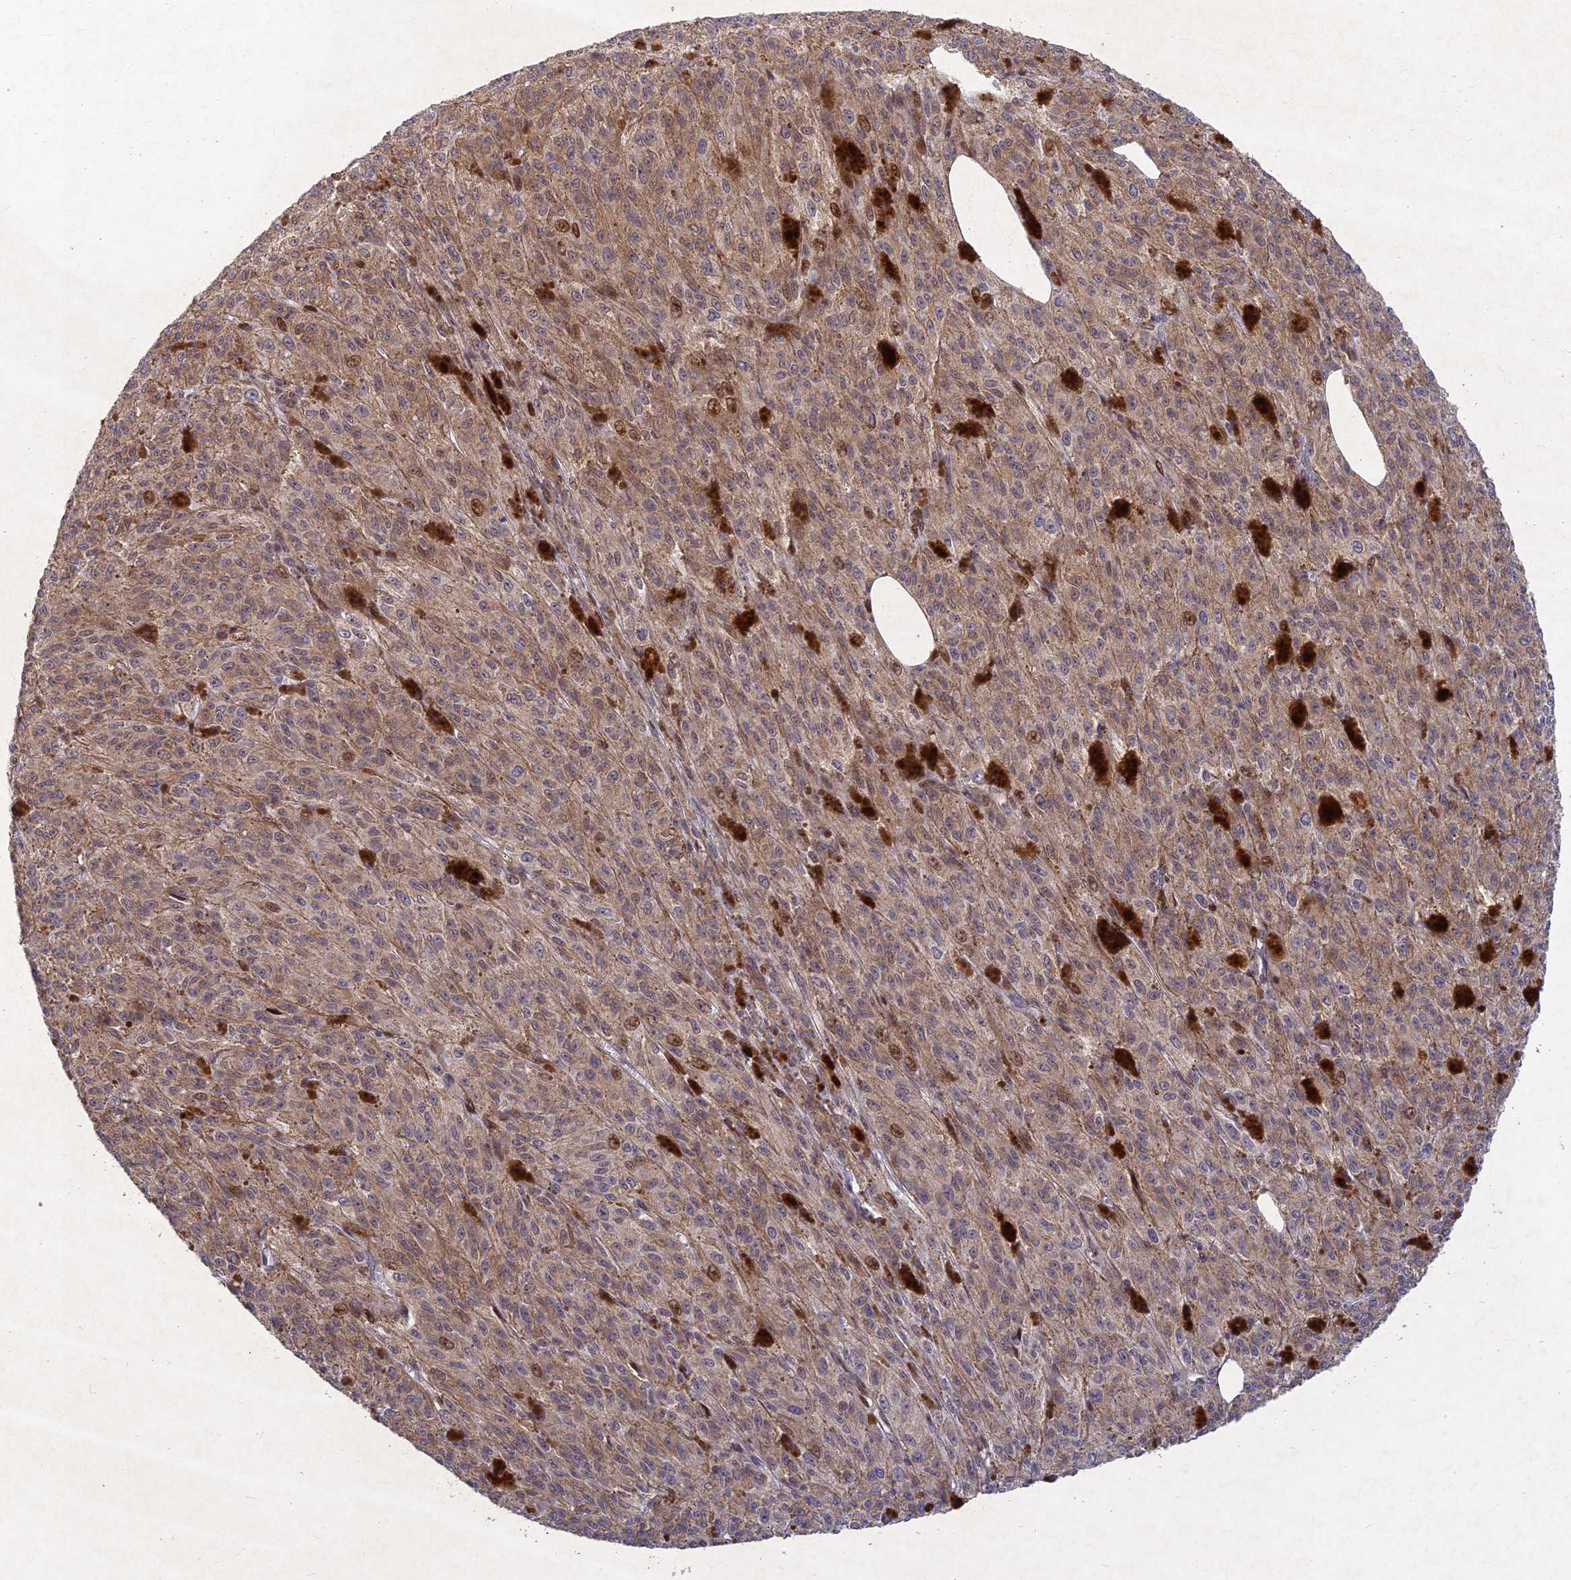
{"staining": {"intensity": "moderate", "quantity": ">75%", "location": "cytoplasmic/membranous,nuclear"}, "tissue": "melanoma", "cell_type": "Tumor cells", "image_type": "cancer", "snomed": [{"axis": "morphology", "description": "Malignant melanoma, NOS"}, {"axis": "topography", "description": "Skin"}], "caption": "A histopathology image of human malignant melanoma stained for a protein exhibits moderate cytoplasmic/membranous and nuclear brown staining in tumor cells. (brown staining indicates protein expression, while blue staining denotes nuclei).", "gene": "RELCH", "patient": {"sex": "female", "age": 52}}